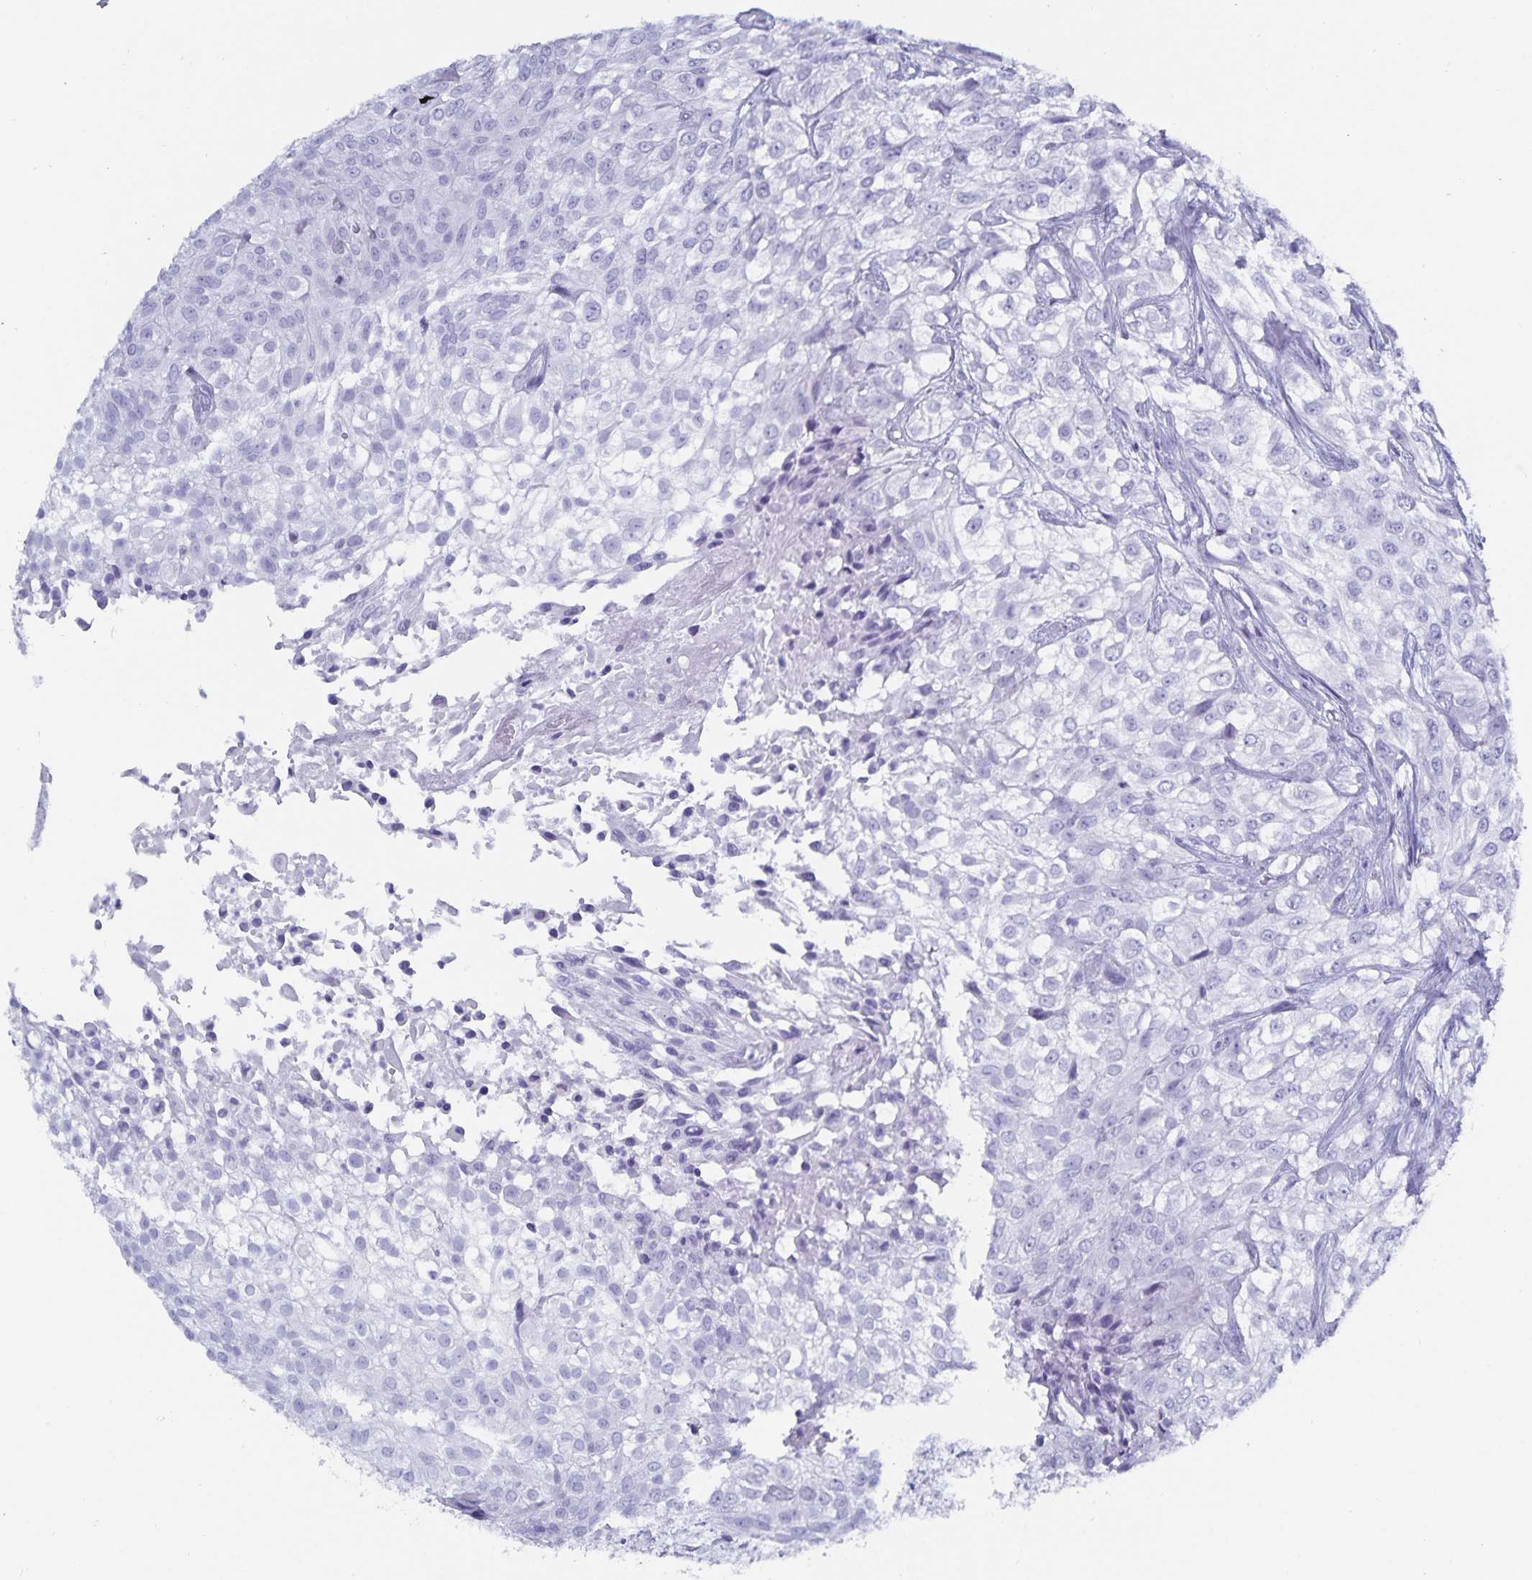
{"staining": {"intensity": "negative", "quantity": "none", "location": "none"}, "tissue": "urothelial cancer", "cell_type": "Tumor cells", "image_type": "cancer", "snomed": [{"axis": "morphology", "description": "Urothelial carcinoma, High grade"}, {"axis": "topography", "description": "Urinary bladder"}], "caption": "Tumor cells are negative for protein expression in human high-grade urothelial carcinoma.", "gene": "C19orf73", "patient": {"sex": "male", "age": 56}}